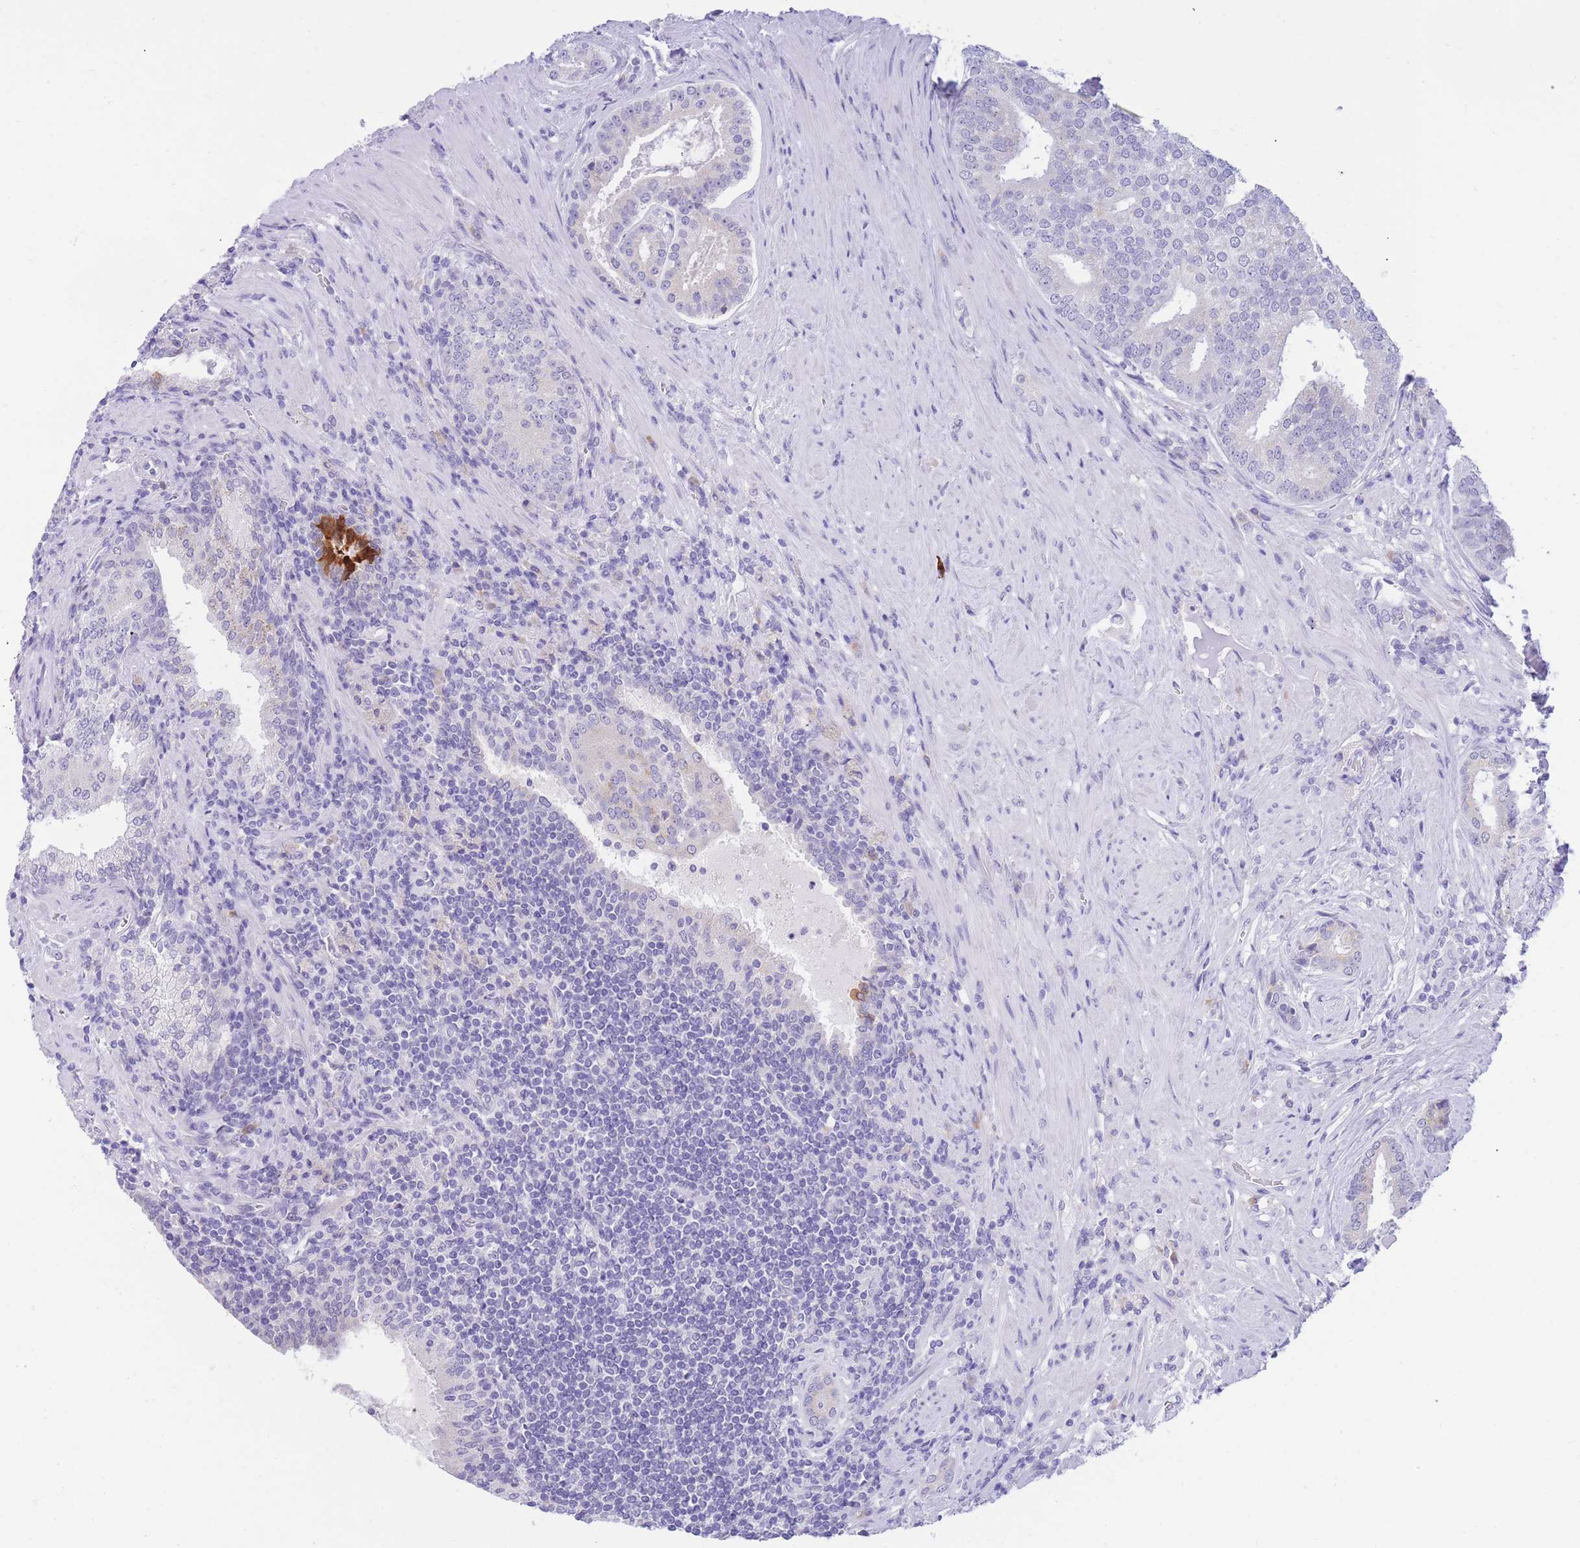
{"staining": {"intensity": "negative", "quantity": "none", "location": "none"}, "tissue": "prostate cancer", "cell_type": "Tumor cells", "image_type": "cancer", "snomed": [{"axis": "morphology", "description": "Adenocarcinoma, High grade"}, {"axis": "topography", "description": "Prostate"}], "caption": "A high-resolution micrograph shows immunohistochemistry staining of prostate cancer, which demonstrates no significant expression in tumor cells.", "gene": "SSUH2", "patient": {"sex": "male", "age": 55}}